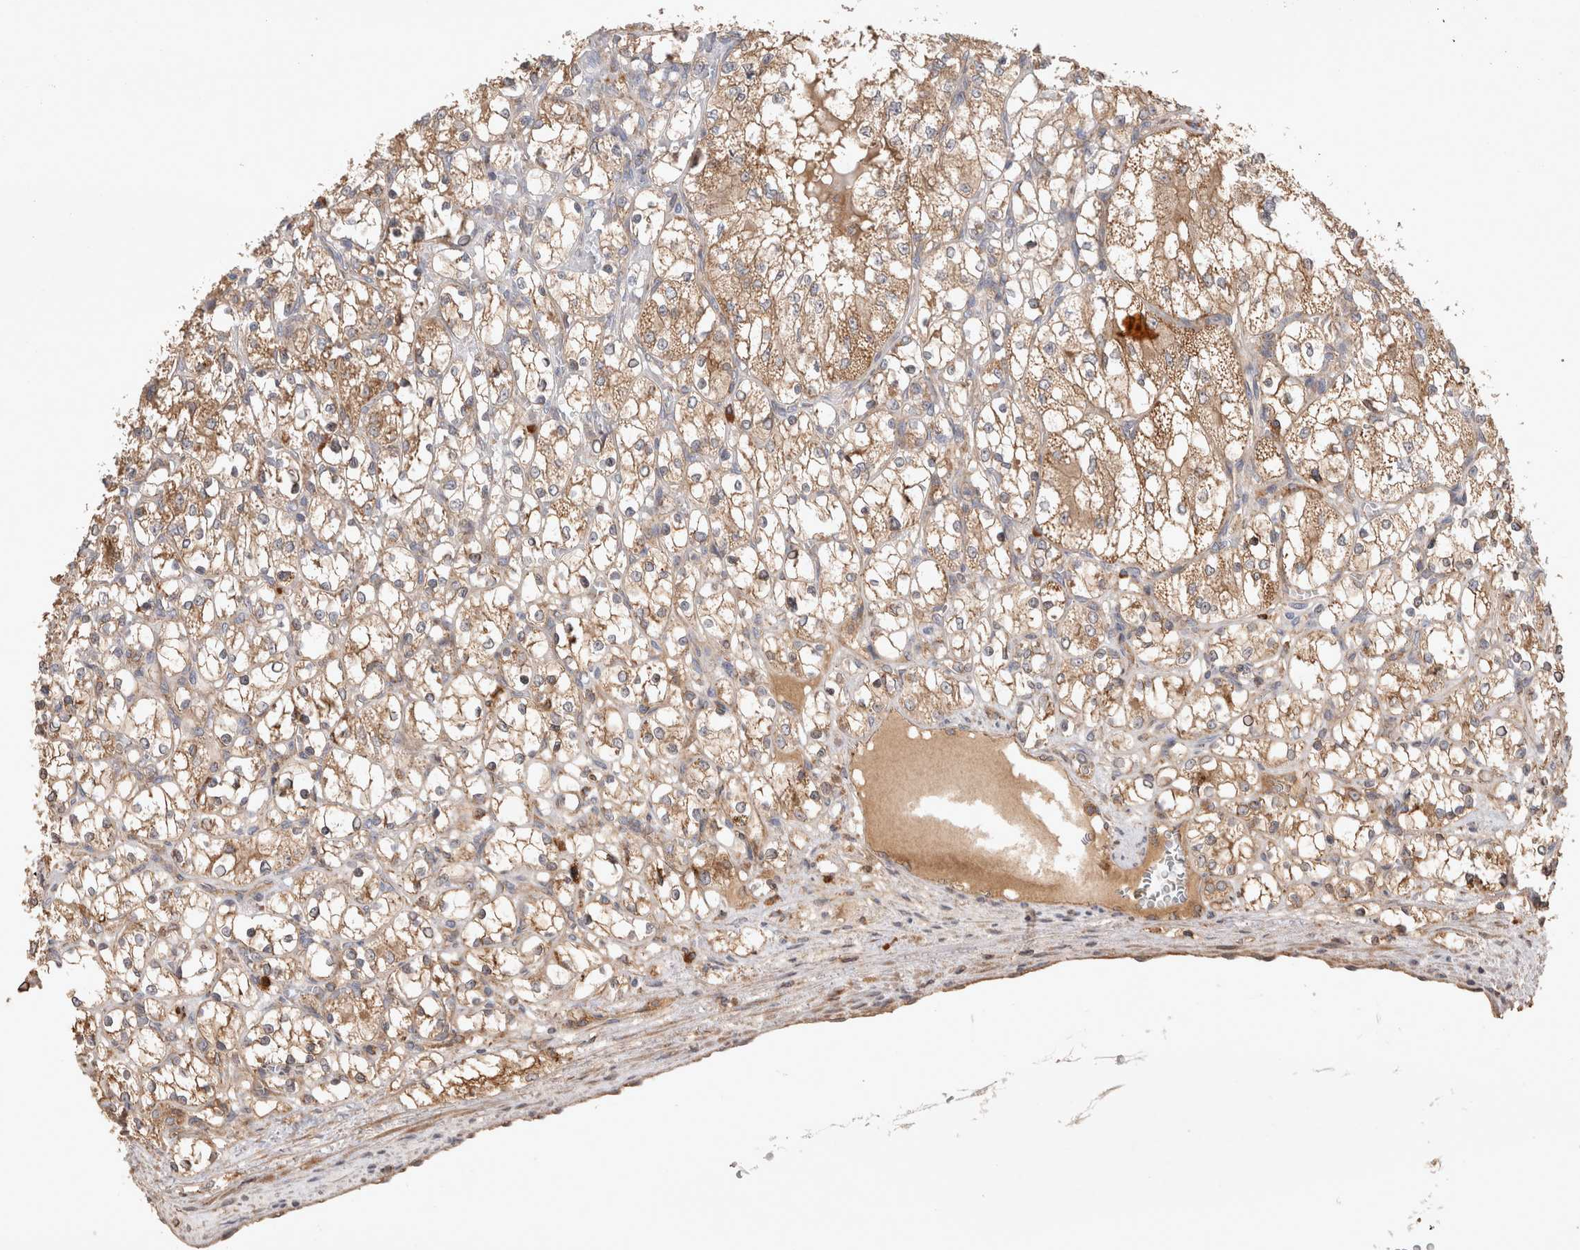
{"staining": {"intensity": "moderate", "quantity": "25%-75%", "location": "cytoplasmic/membranous"}, "tissue": "renal cancer", "cell_type": "Tumor cells", "image_type": "cancer", "snomed": [{"axis": "morphology", "description": "Adenocarcinoma, NOS"}, {"axis": "topography", "description": "Kidney"}], "caption": "Renal cancer (adenocarcinoma) stained with a brown dye demonstrates moderate cytoplasmic/membranous positive positivity in approximately 25%-75% of tumor cells.", "gene": "SERAC1", "patient": {"sex": "female", "age": 69}}